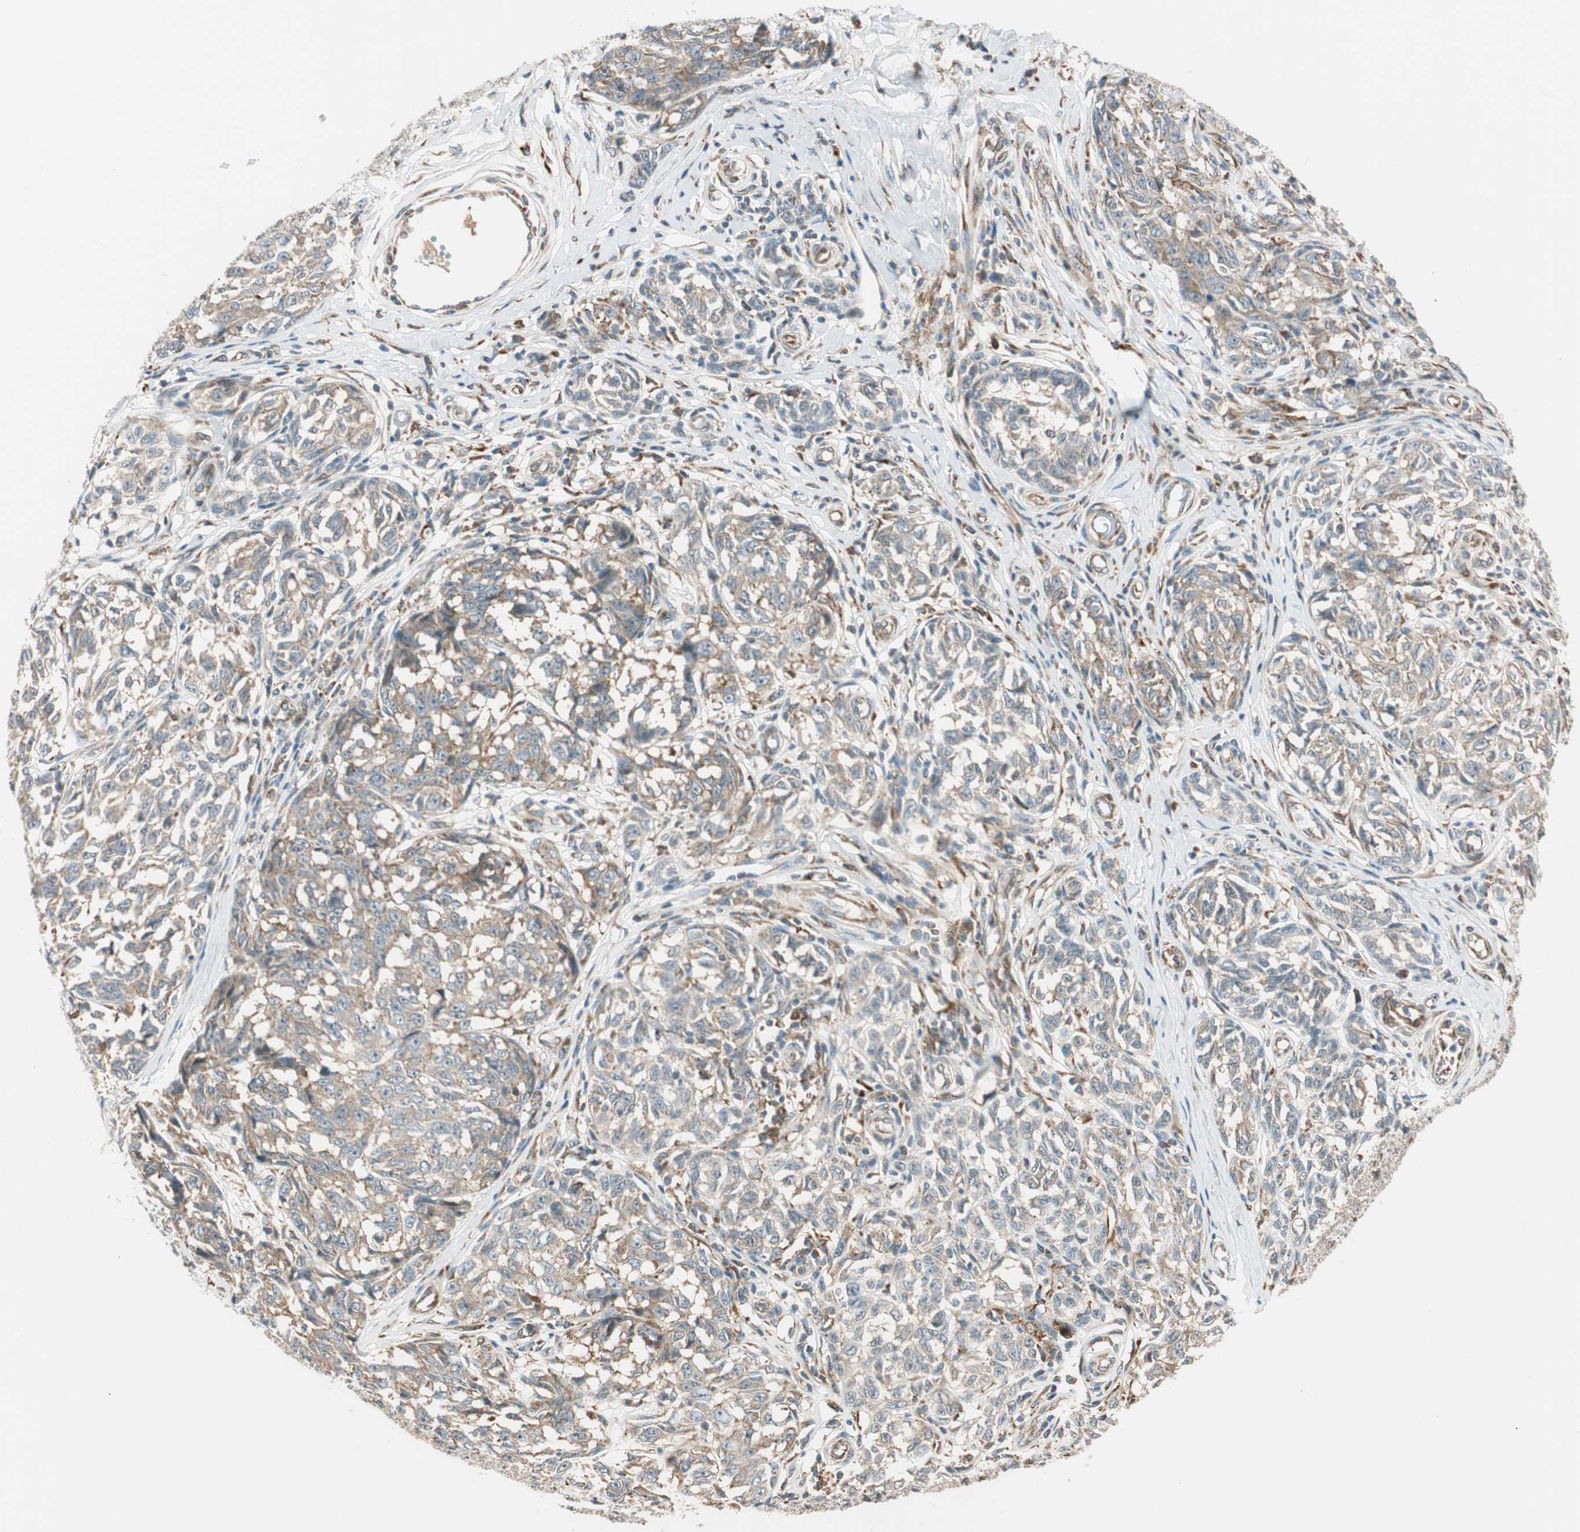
{"staining": {"intensity": "weak", "quantity": ">75%", "location": "cytoplasmic/membranous"}, "tissue": "melanoma", "cell_type": "Tumor cells", "image_type": "cancer", "snomed": [{"axis": "morphology", "description": "Malignant melanoma, NOS"}, {"axis": "topography", "description": "Skin"}], "caption": "The image reveals a brown stain indicating the presence of a protein in the cytoplasmic/membranous of tumor cells in melanoma.", "gene": "ABI1", "patient": {"sex": "female", "age": 64}}